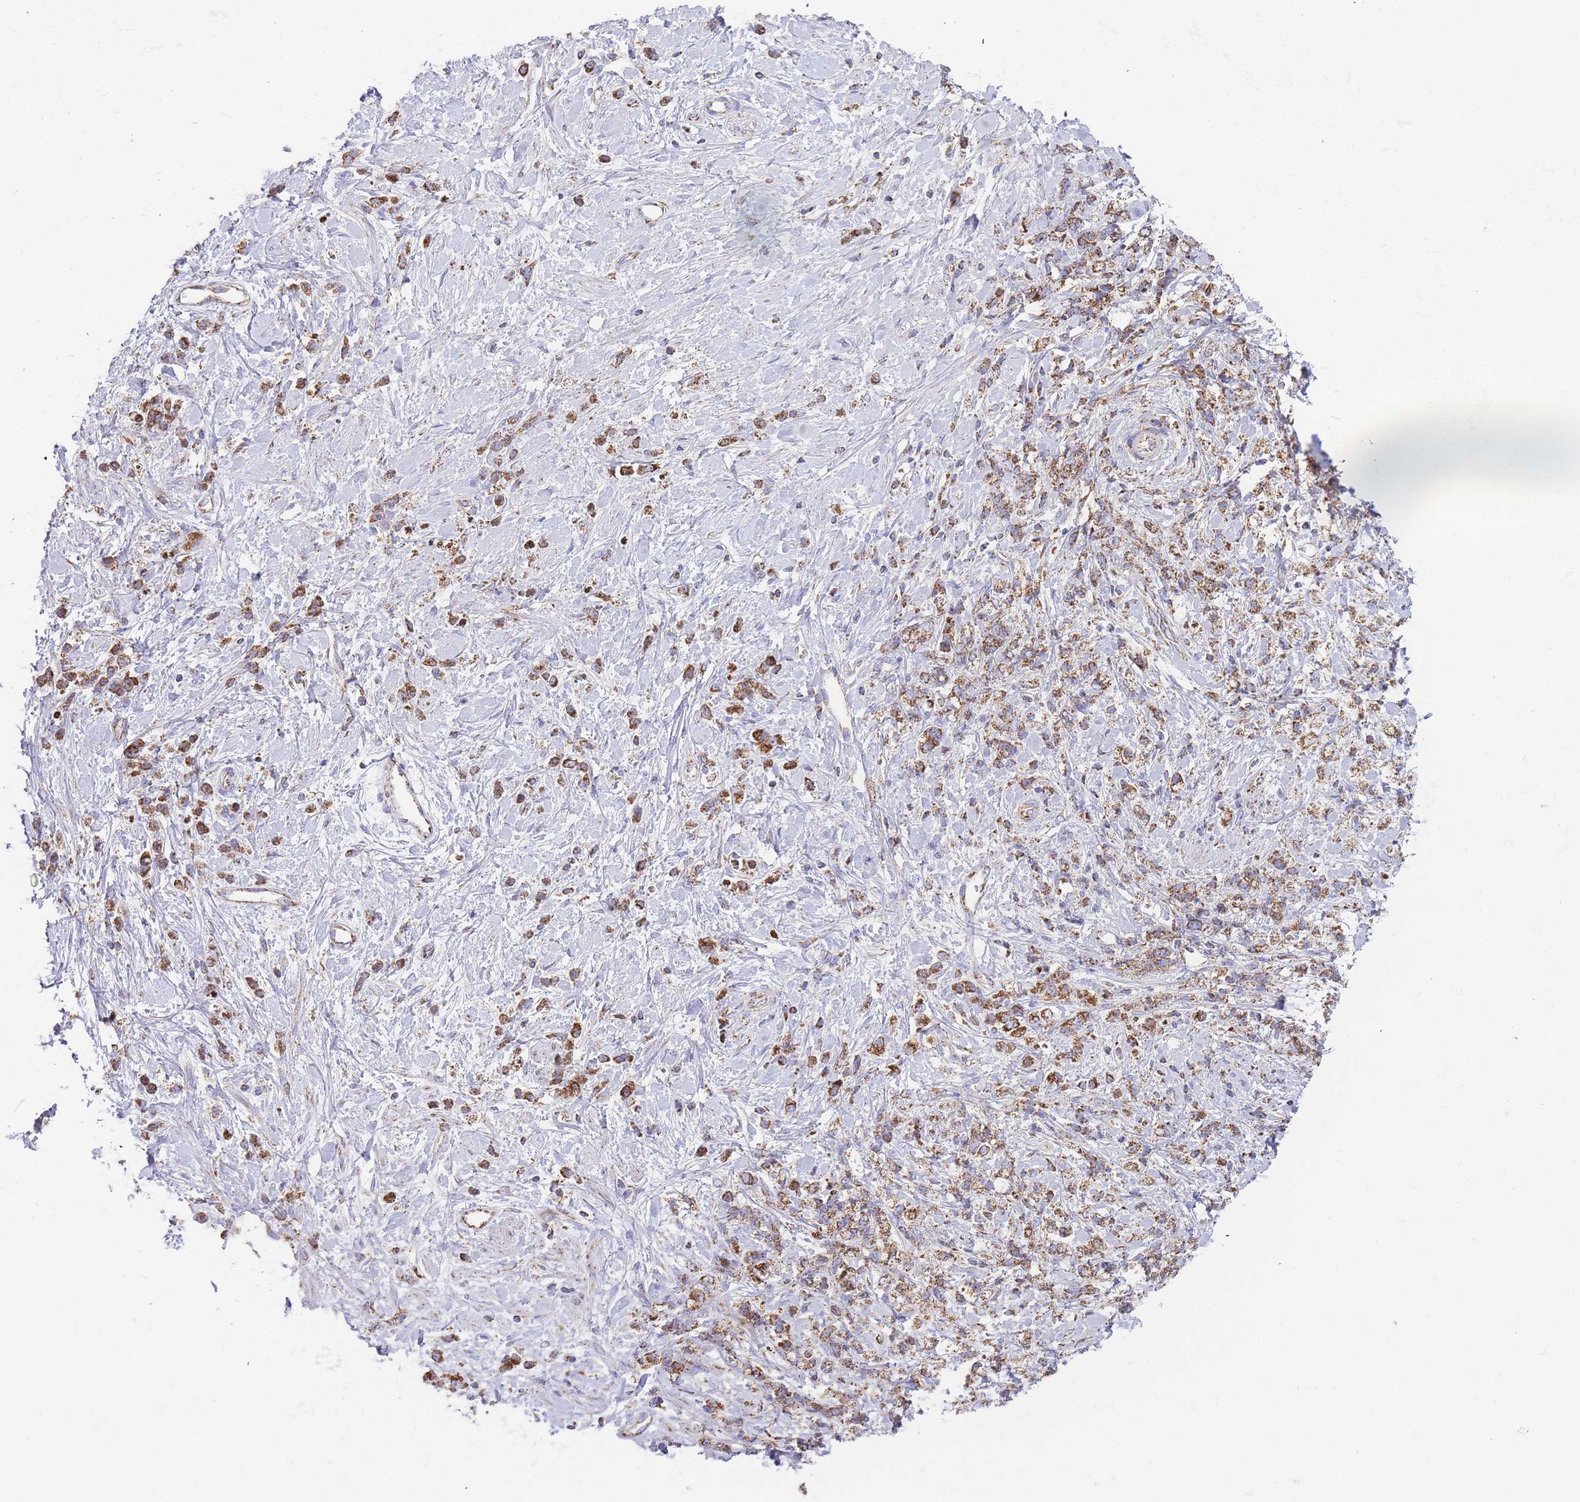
{"staining": {"intensity": "strong", "quantity": ">75%", "location": "cytoplasmic/membranous"}, "tissue": "stomach cancer", "cell_type": "Tumor cells", "image_type": "cancer", "snomed": [{"axis": "morphology", "description": "Adenocarcinoma, NOS"}, {"axis": "topography", "description": "Stomach"}], "caption": "Stomach adenocarcinoma stained for a protein shows strong cytoplasmic/membranous positivity in tumor cells. Using DAB (3,3'-diaminobenzidine) (brown) and hematoxylin (blue) stains, captured at high magnification using brightfield microscopy.", "gene": "GSTM1", "patient": {"sex": "female", "age": 60}}